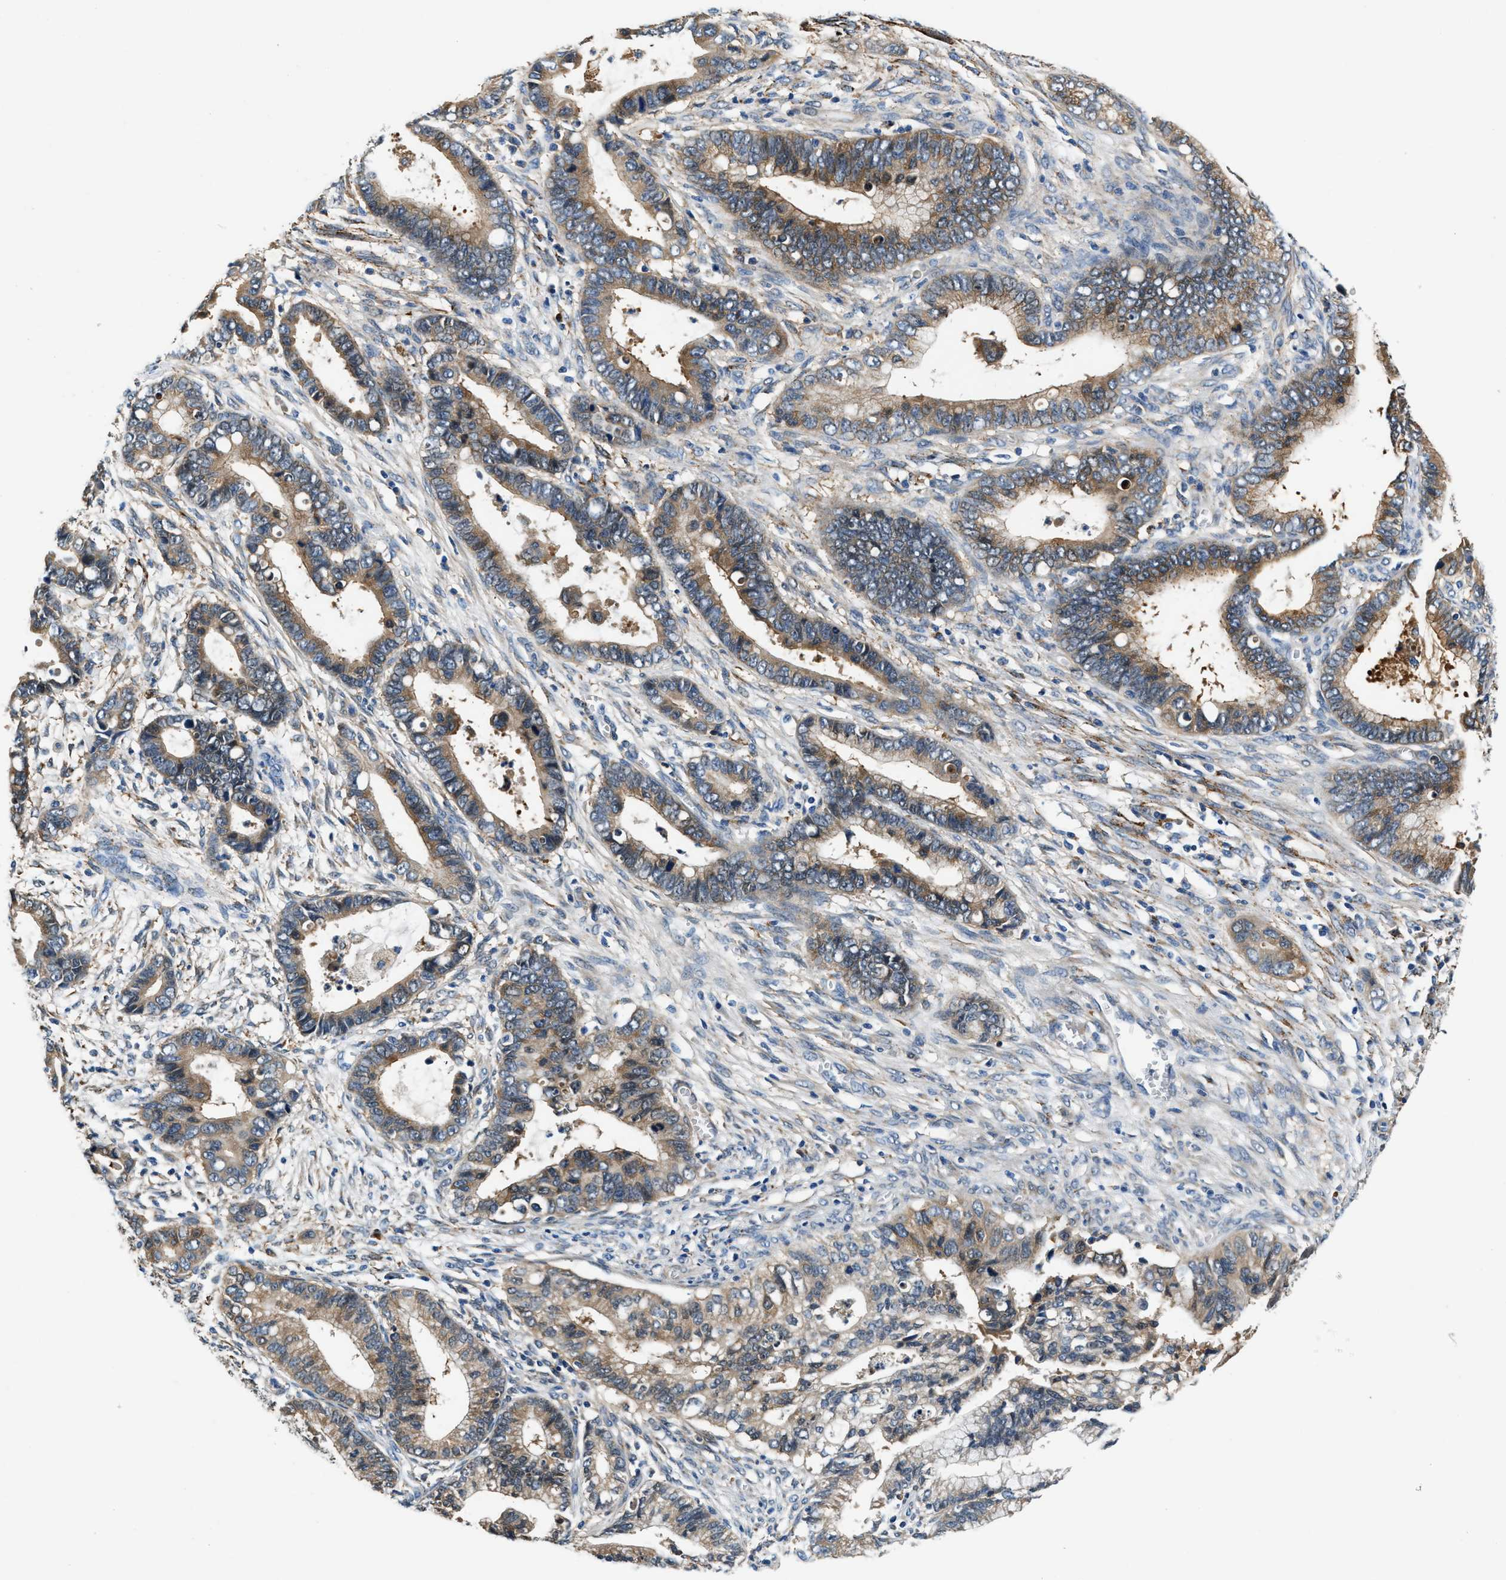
{"staining": {"intensity": "moderate", "quantity": ">75%", "location": "cytoplasmic/membranous"}, "tissue": "cervical cancer", "cell_type": "Tumor cells", "image_type": "cancer", "snomed": [{"axis": "morphology", "description": "Adenocarcinoma, NOS"}, {"axis": "topography", "description": "Cervix"}], "caption": "Adenocarcinoma (cervical) stained with a protein marker reveals moderate staining in tumor cells.", "gene": "PRTFDC1", "patient": {"sex": "female", "age": 44}}